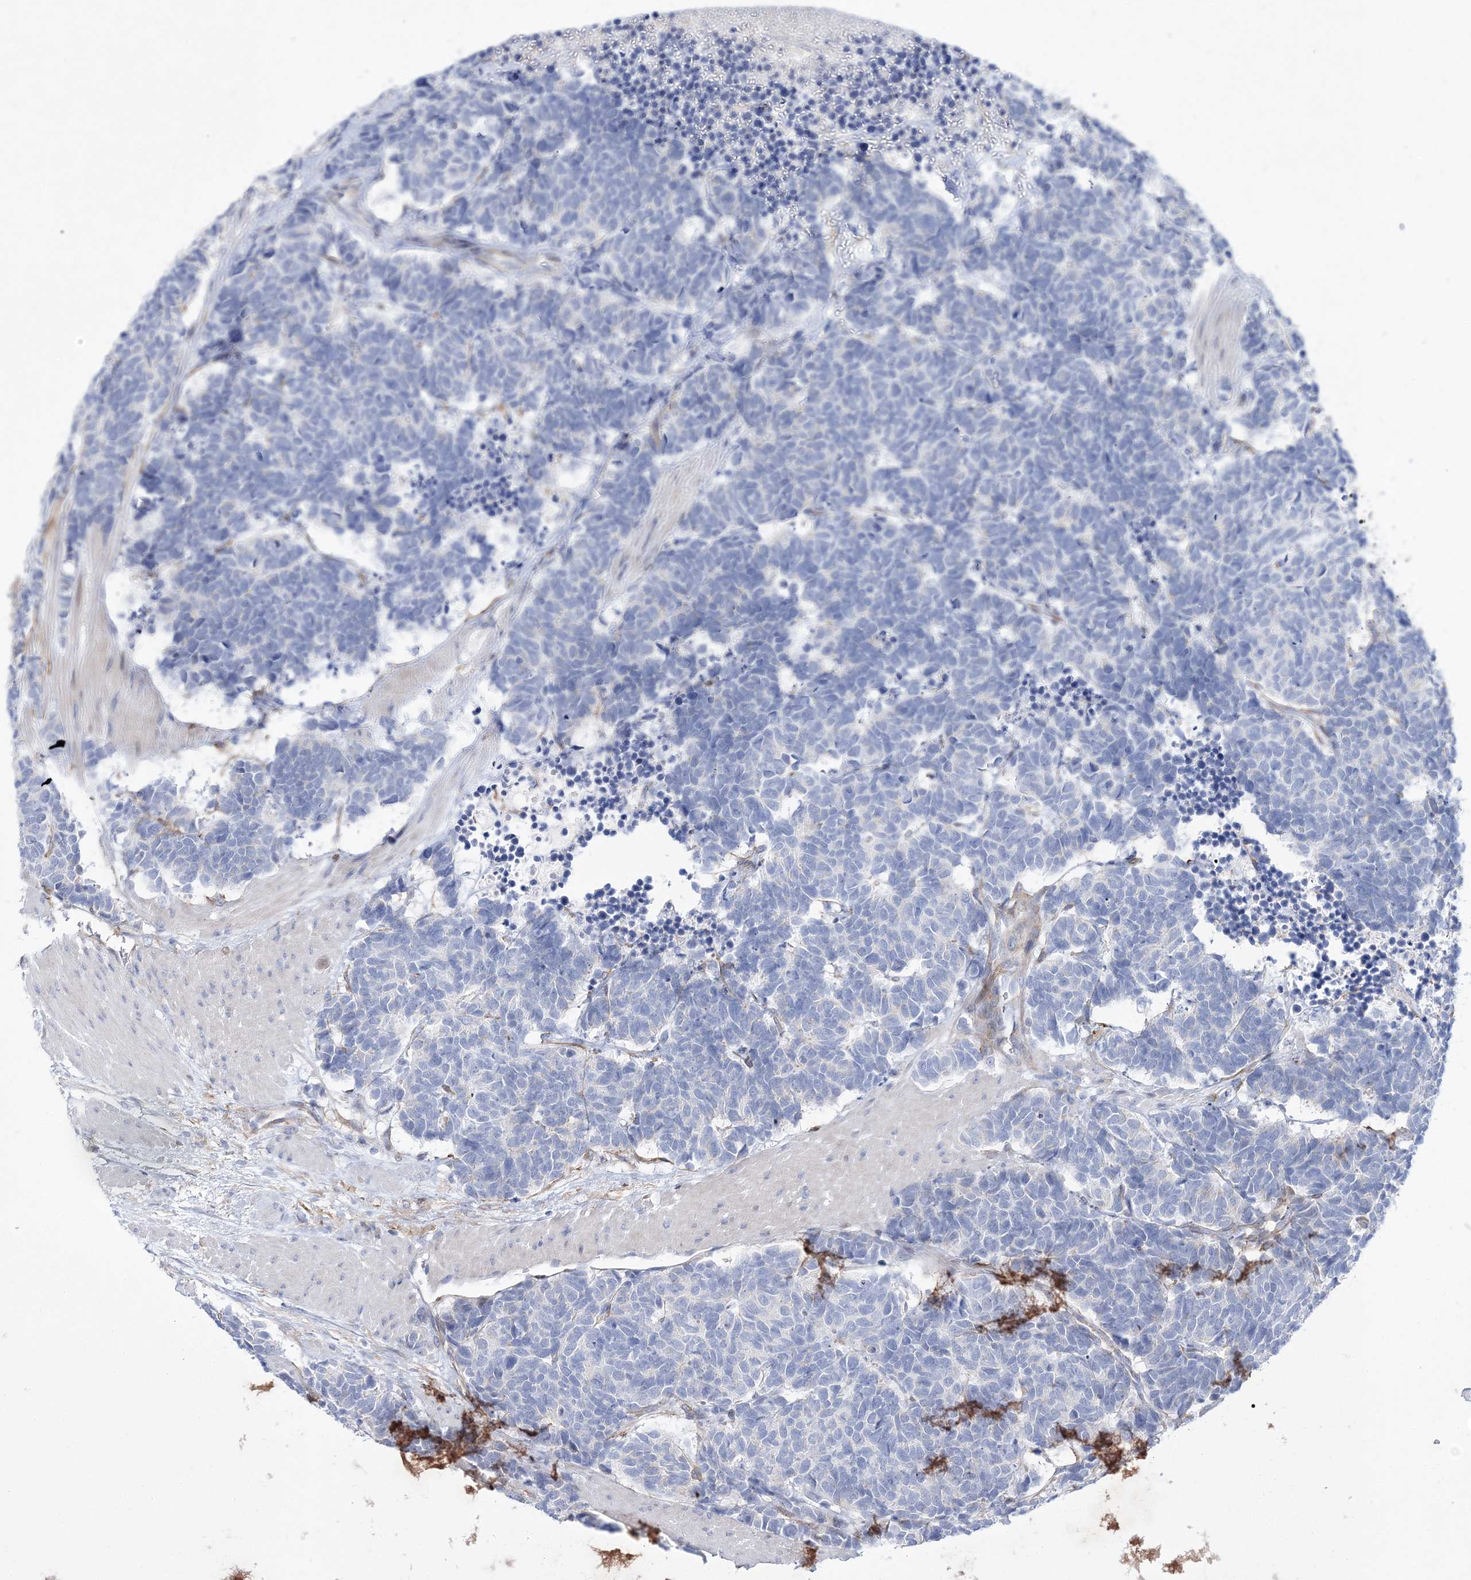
{"staining": {"intensity": "negative", "quantity": "none", "location": "none"}, "tissue": "carcinoid", "cell_type": "Tumor cells", "image_type": "cancer", "snomed": [{"axis": "morphology", "description": "Carcinoma, NOS"}, {"axis": "morphology", "description": "Carcinoid, malignant, NOS"}, {"axis": "topography", "description": "Urinary bladder"}], "caption": "Protein analysis of carcinoid reveals no significant expression in tumor cells. (DAB (3,3'-diaminobenzidine) IHC, high magnification).", "gene": "ANO1", "patient": {"sex": "male", "age": 57}}